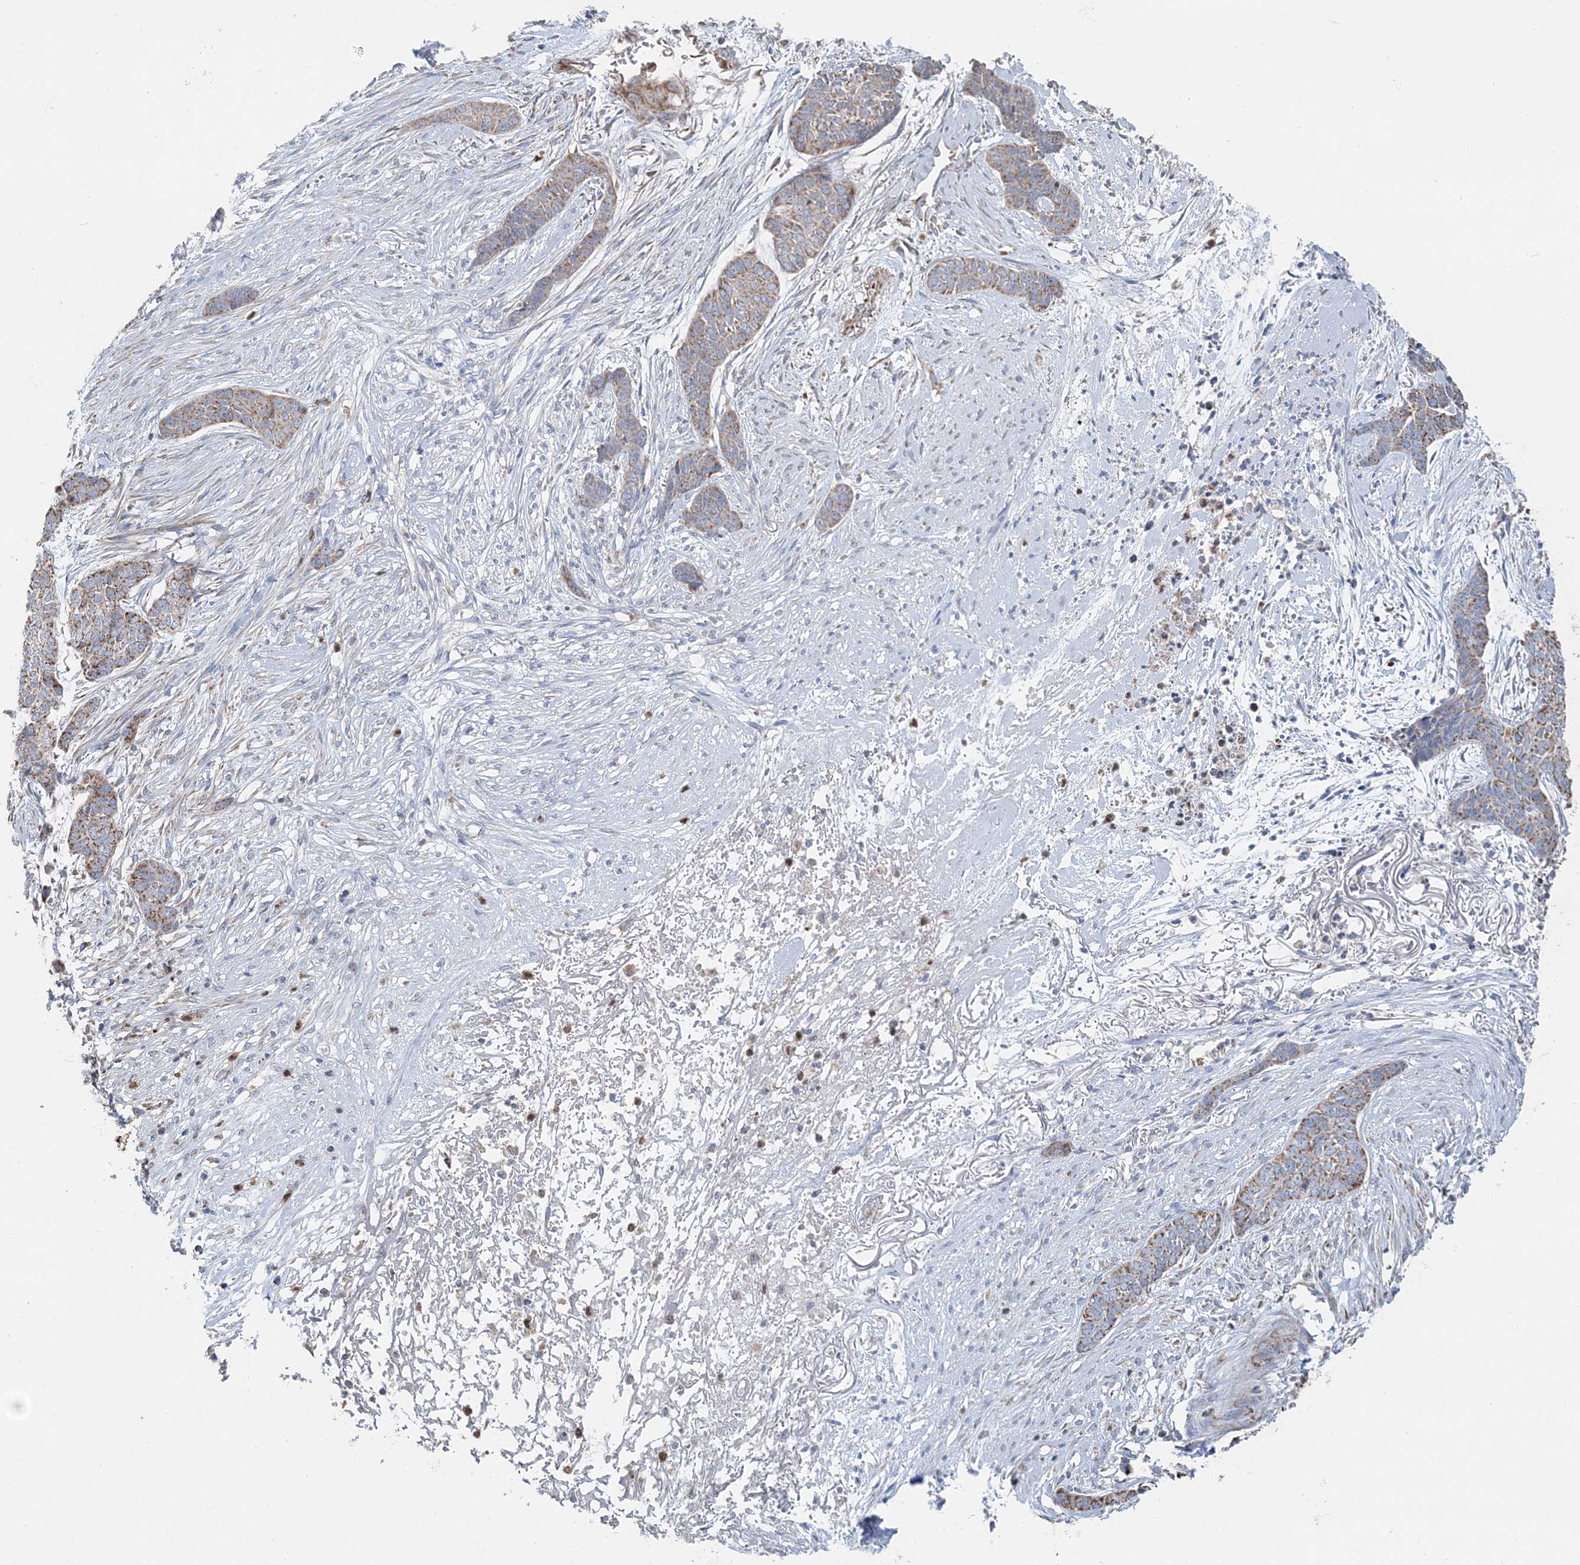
{"staining": {"intensity": "weak", "quantity": ">75%", "location": "cytoplasmic/membranous"}, "tissue": "skin cancer", "cell_type": "Tumor cells", "image_type": "cancer", "snomed": [{"axis": "morphology", "description": "Basal cell carcinoma"}, {"axis": "topography", "description": "Skin"}], "caption": "Skin cancer stained with a brown dye exhibits weak cytoplasmic/membranous positive expression in approximately >75% of tumor cells.", "gene": "LRPPRC", "patient": {"sex": "female", "age": 64}}